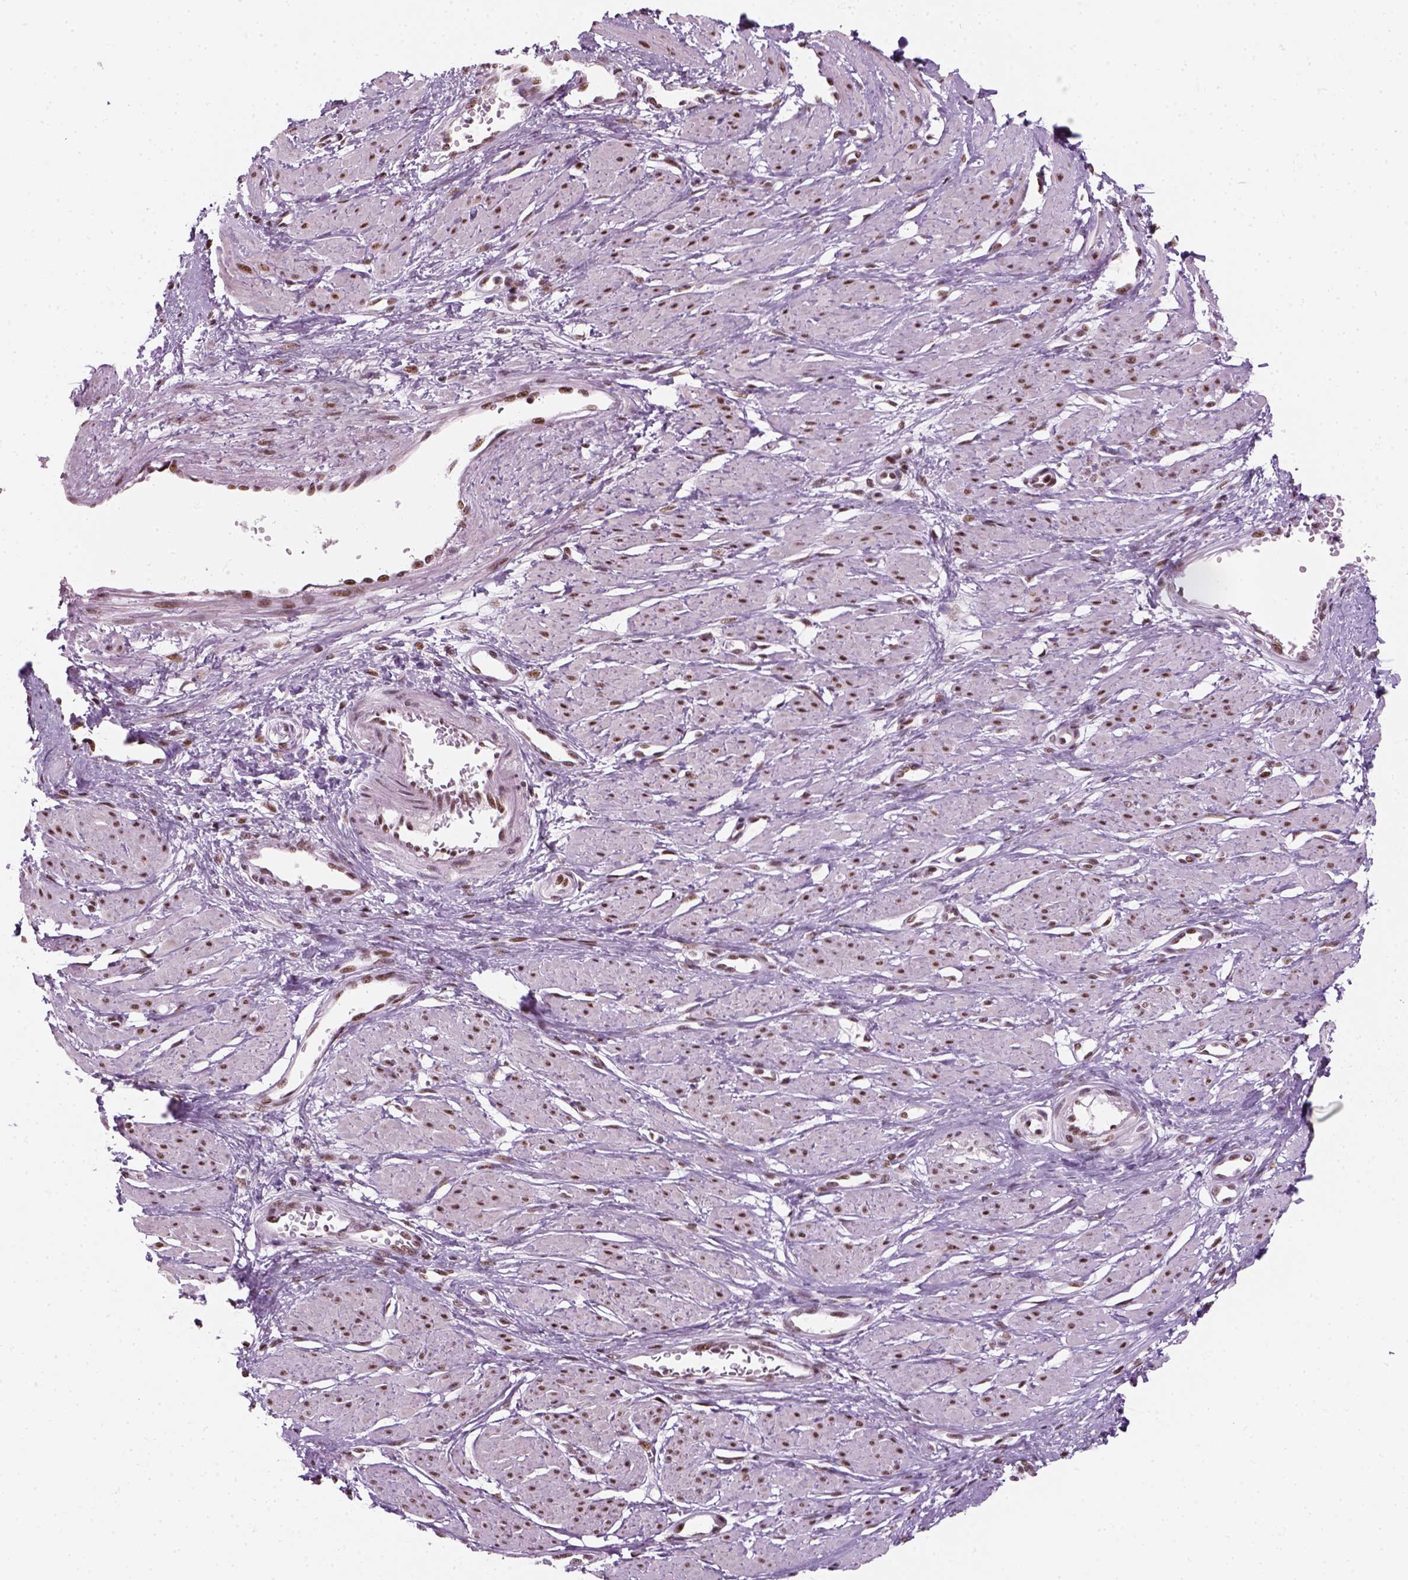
{"staining": {"intensity": "moderate", "quantity": ">75%", "location": "nuclear"}, "tissue": "smooth muscle", "cell_type": "Smooth muscle cells", "image_type": "normal", "snomed": [{"axis": "morphology", "description": "Normal tissue, NOS"}, {"axis": "topography", "description": "Smooth muscle"}, {"axis": "topography", "description": "Uterus"}], "caption": "Immunohistochemical staining of benign smooth muscle displays medium levels of moderate nuclear staining in about >75% of smooth muscle cells.", "gene": "GTF2F1", "patient": {"sex": "female", "age": 39}}